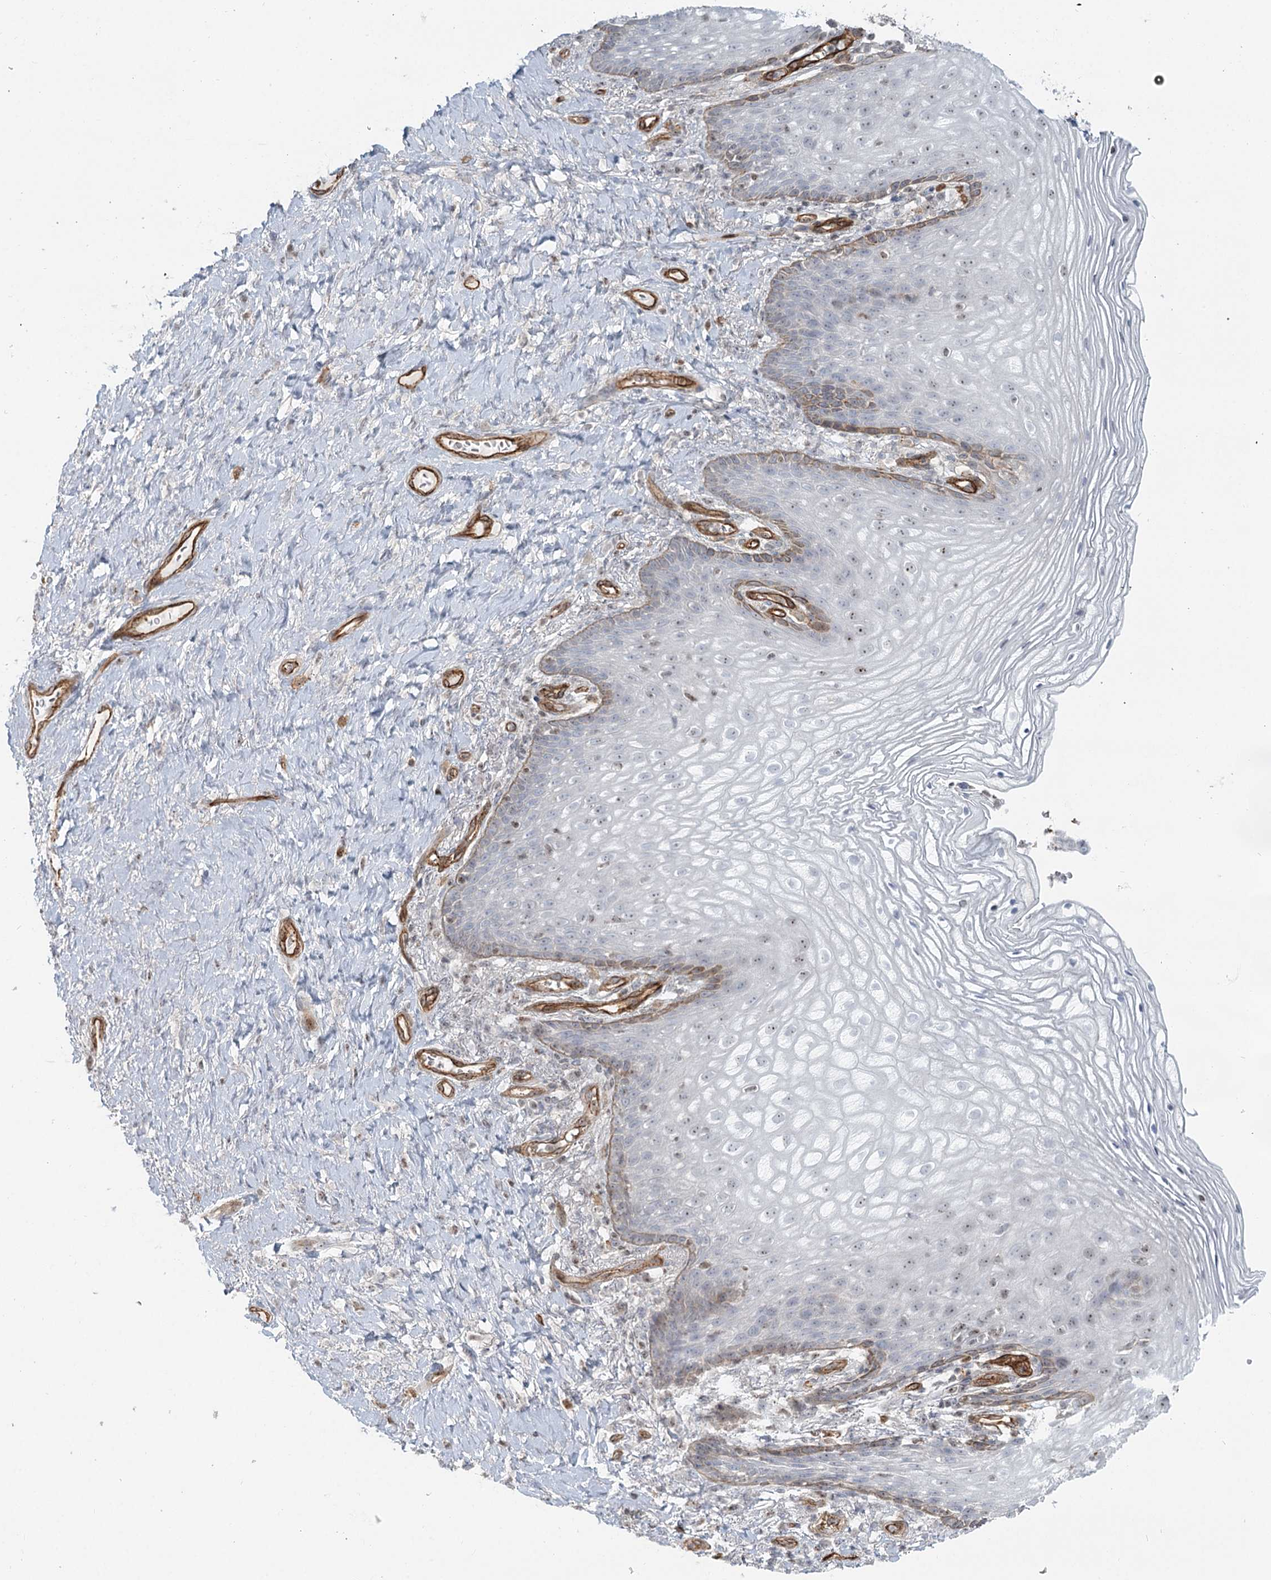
{"staining": {"intensity": "moderate", "quantity": "<25%", "location": "cytoplasmic/membranous"}, "tissue": "vagina", "cell_type": "Squamous epithelial cells", "image_type": "normal", "snomed": [{"axis": "morphology", "description": "Normal tissue, NOS"}, {"axis": "topography", "description": "Vagina"}], "caption": "Immunohistochemistry (IHC) staining of unremarkable vagina, which displays low levels of moderate cytoplasmic/membranous positivity in about <25% of squamous epithelial cells indicating moderate cytoplasmic/membranous protein expression. The staining was performed using DAB (brown) for protein detection and nuclei were counterstained in hematoxylin (blue).", "gene": "ZFYVE28", "patient": {"sex": "female", "age": 60}}